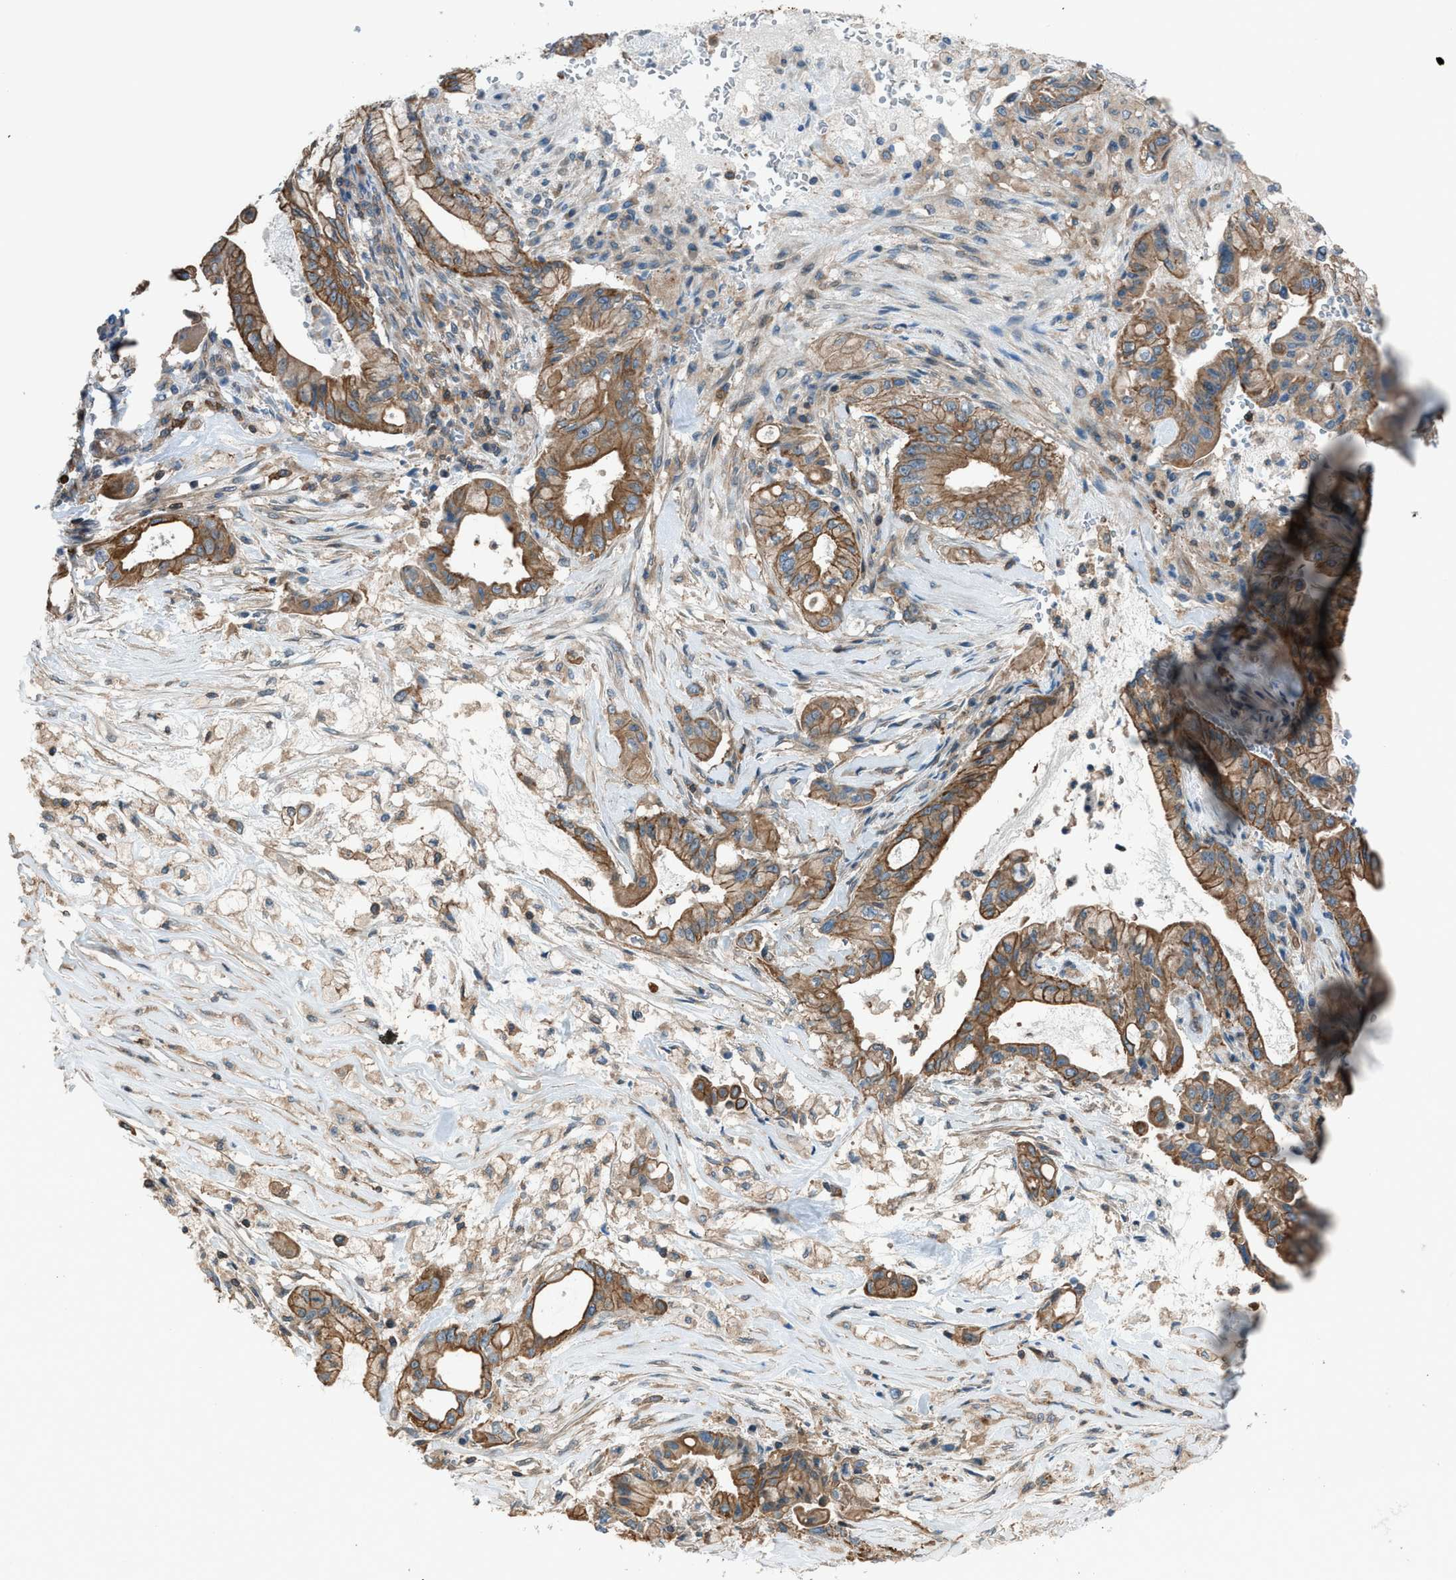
{"staining": {"intensity": "moderate", "quantity": ">75%", "location": "cytoplasmic/membranous"}, "tissue": "pancreatic cancer", "cell_type": "Tumor cells", "image_type": "cancer", "snomed": [{"axis": "morphology", "description": "Adenocarcinoma, NOS"}, {"axis": "topography", "description": "Pancreas"}], "caption": "Immunohistochemical staining of human adenocarcinoma (pancreatic) exhibits moderate cytoplasmic/membranous protein expression in about >75% of tumor cells.", "gene": "DYRK1A", "patient": {"sex": "female", "age": 73}}